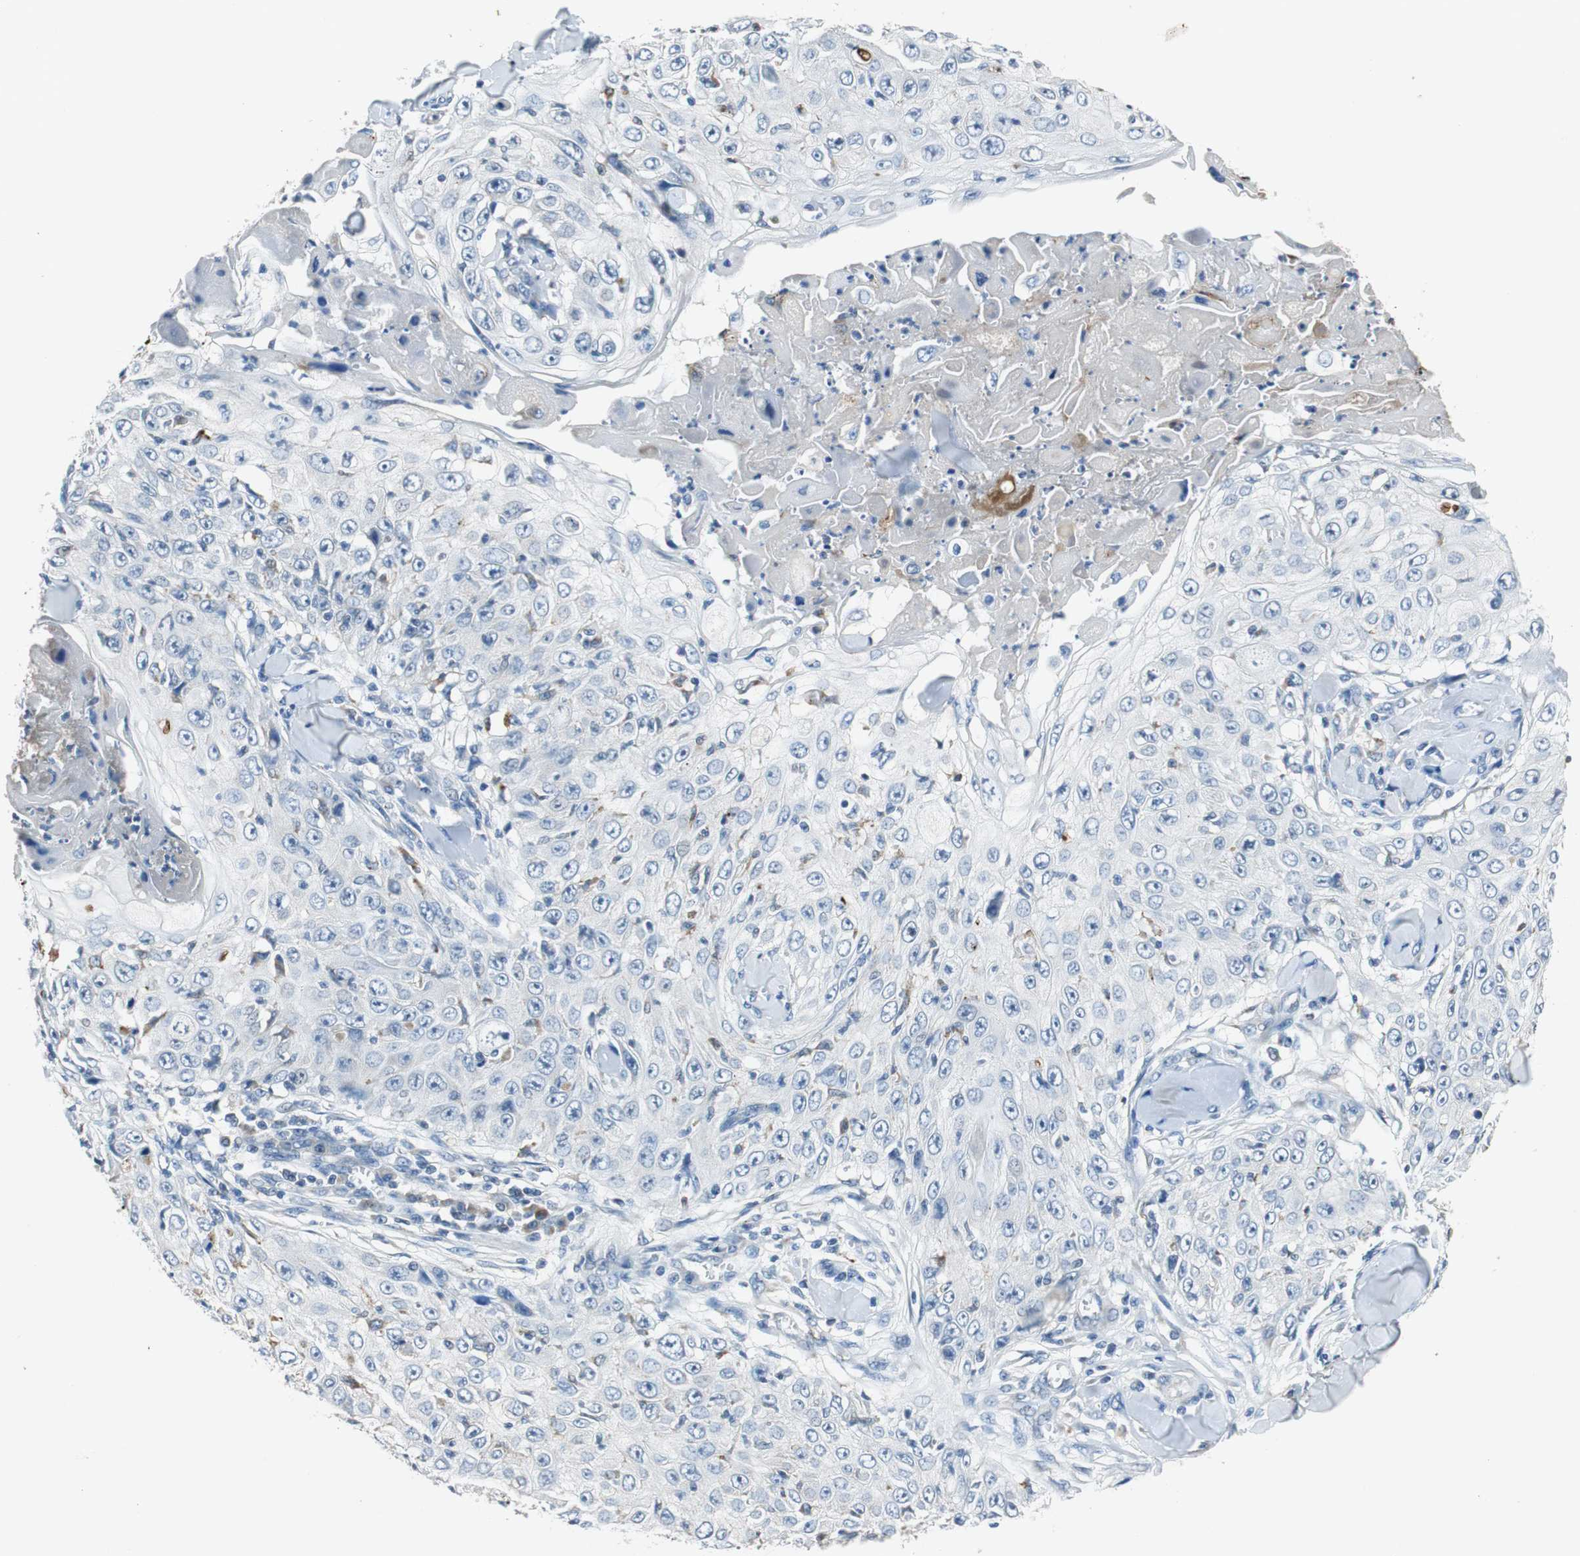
{"staining": {"intensity": "negative", "quantity": "none", "location": "none"}, "tissue": "skin cancer", "cell_type": "Tumor cells", "image_type": "cancer", "snomed": [{"axis": "morphology", "description": "Squamous cell carcinoma, NOS"}, {"axis": "topography", "description": "Skin"}], "caption": "Skin squamous cell carcinoma stained for a protein using IHC shows no staining tumor cells.", "gene": "NLGN1", "patient": {"sex": "male", "age": 86}}